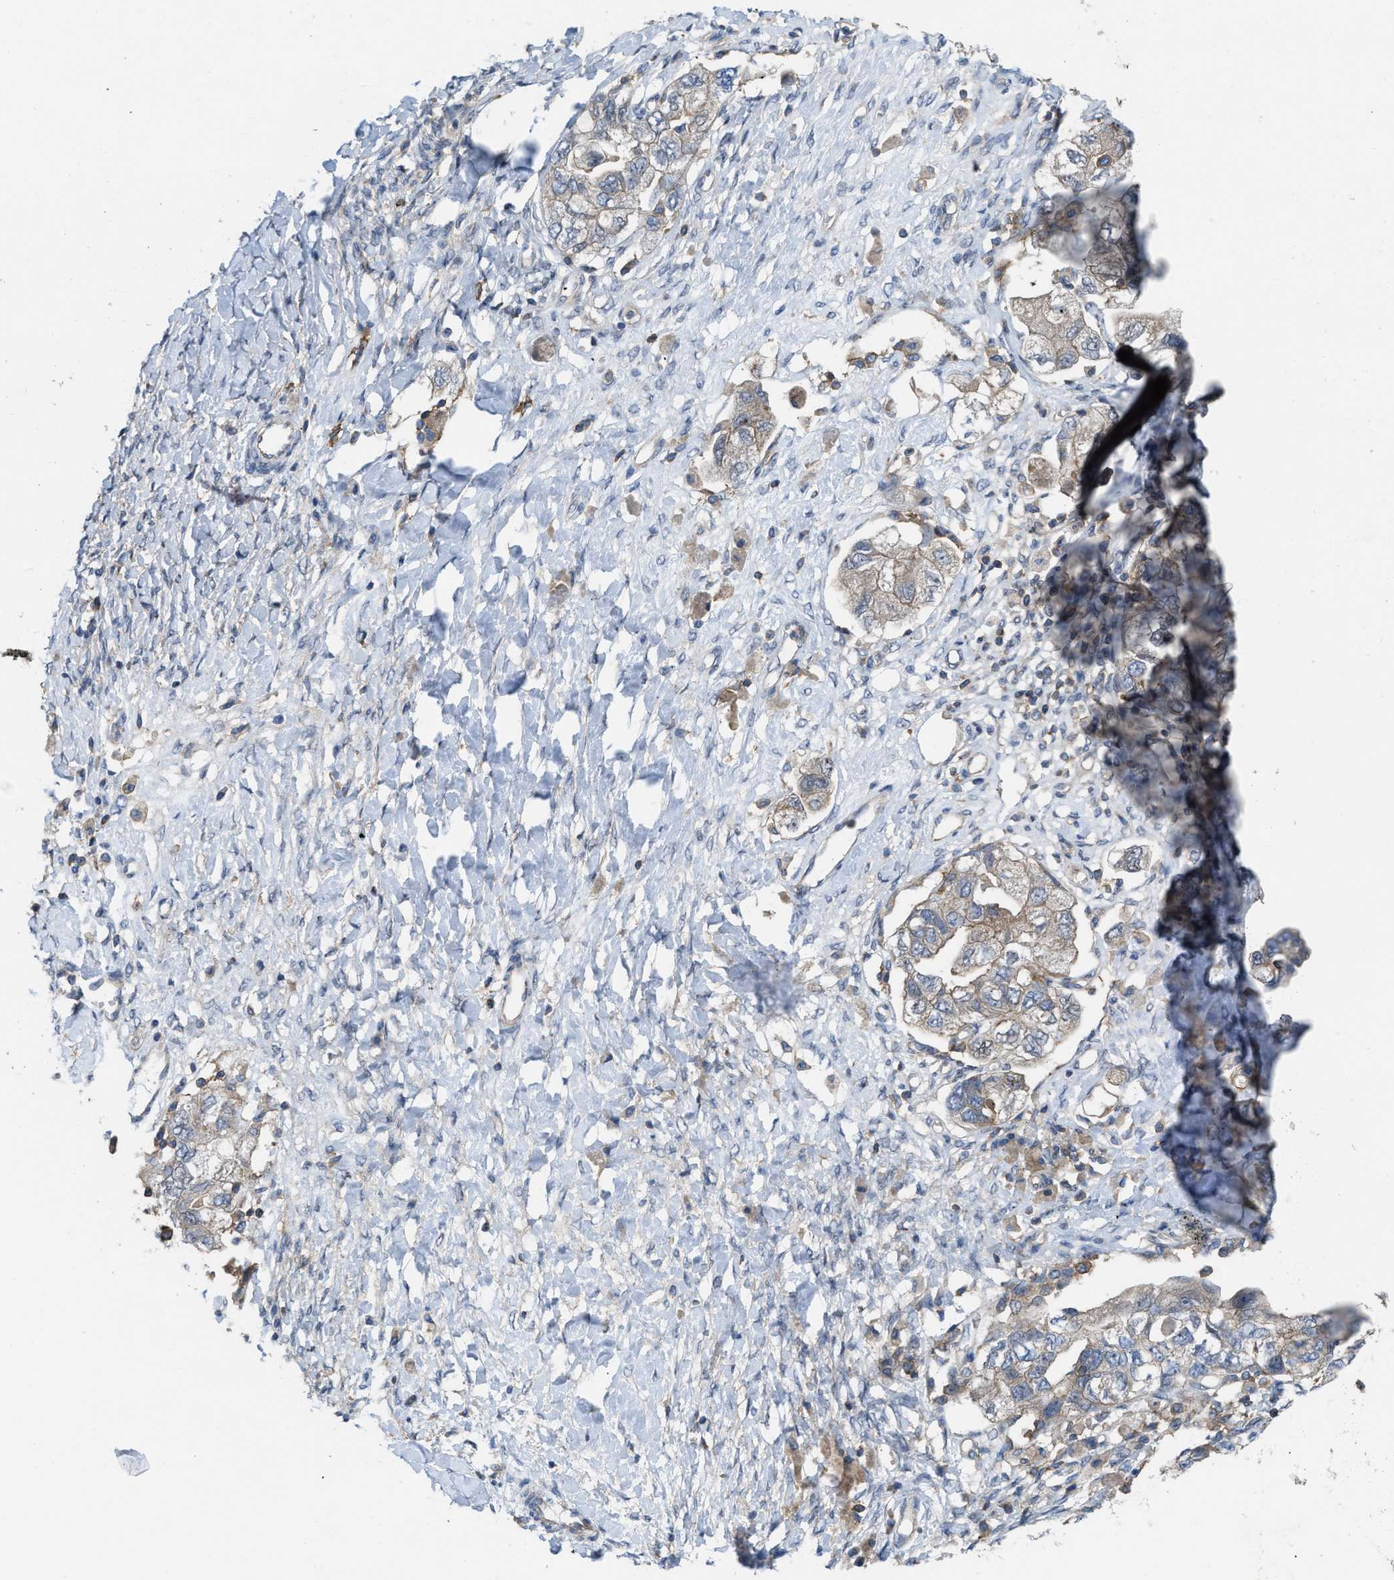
{"staining": {"intensity": "weak", "quantity": "<25%", "location": "cytoplasmic/membranous"}, "tissue": "ovarian cancer", "cell_type": "Tumor cells", "image_type": "cancer", "snomed": [{"axis": "morphology", "description": "Carcinoma, NOS"}, {"axis": "morphology", "description": "Cystadenocarcinoma, serous, NOS"}, {"axis": "topography", "description": "Ovary"}], "caption": "This is a histopathology image of immunohistochemistry staining of ovarian cancer (serous cystadenocarcinoma), which shows no staining in tumor cells.", "gene": "MYO18A", "patient": {"sex": "female", "age": 69}}